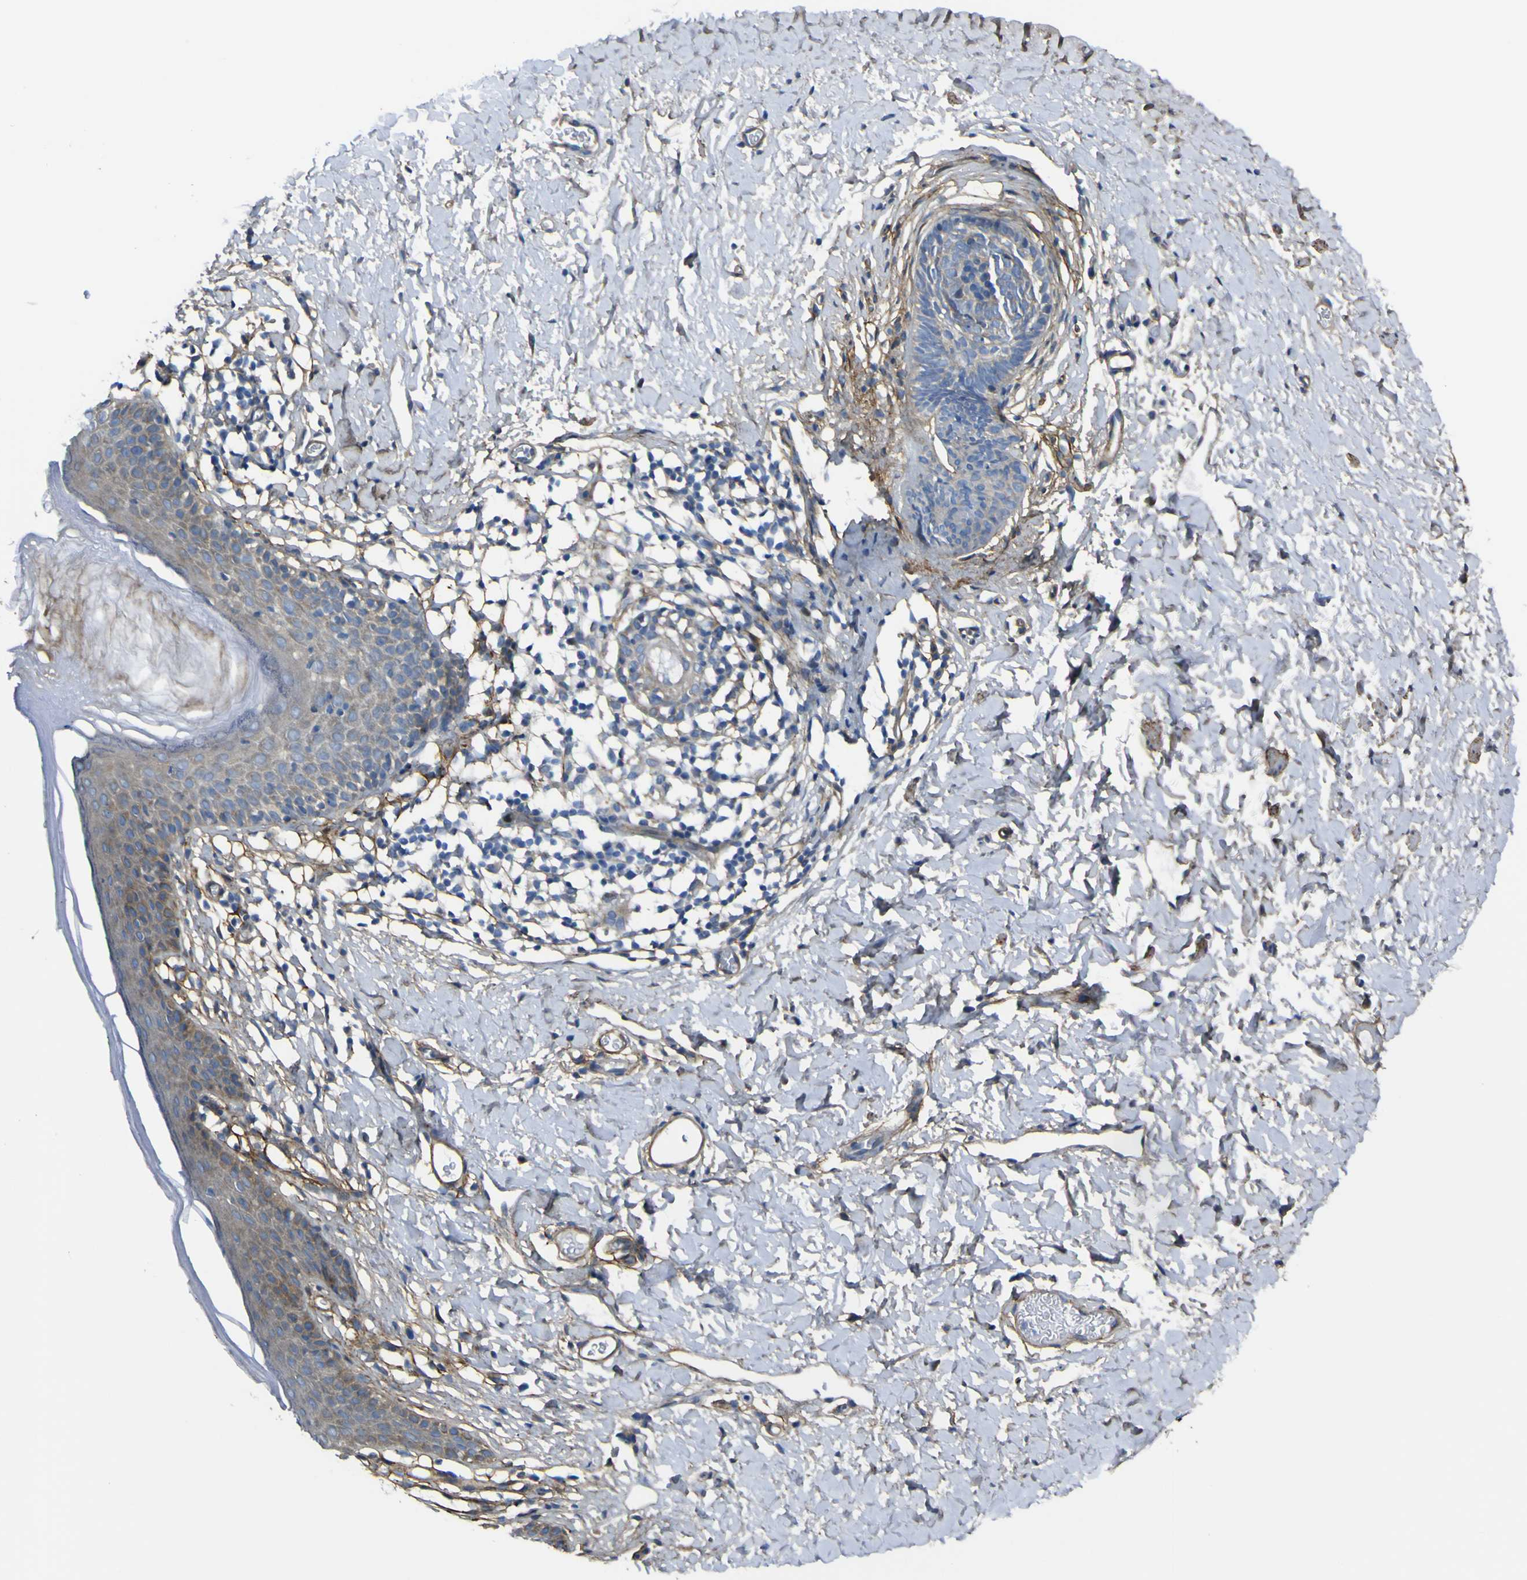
{"staining": {"intensity": "moderate", "quantity": "<25%", "location": "cytoplasmic/membranous"}, "tissue": "skin", "cell_type": "Epidermal cells", "image_type": "normal", "snomed": [{"axis": "morphology", "description": "Normal tissue, NOS"}, {"axis": "topography", "description": "Adipose tissue"}, {"axis": "topography", "description": "Vascular tissue"}, {"axis": "topography", "description": "Anal"}, {"axis": "topography", "description": "Peripheral nerve tissue"}], "caption": "IHC photomicrograph of benign skin stained for a protein (brown), which demonstrates low levels of moderate cytoplasmic/membranous expression in approximately <25% of epidermal cells.", "gene": "LRRN1", "patient": {"sex": "female", "age": 54}}